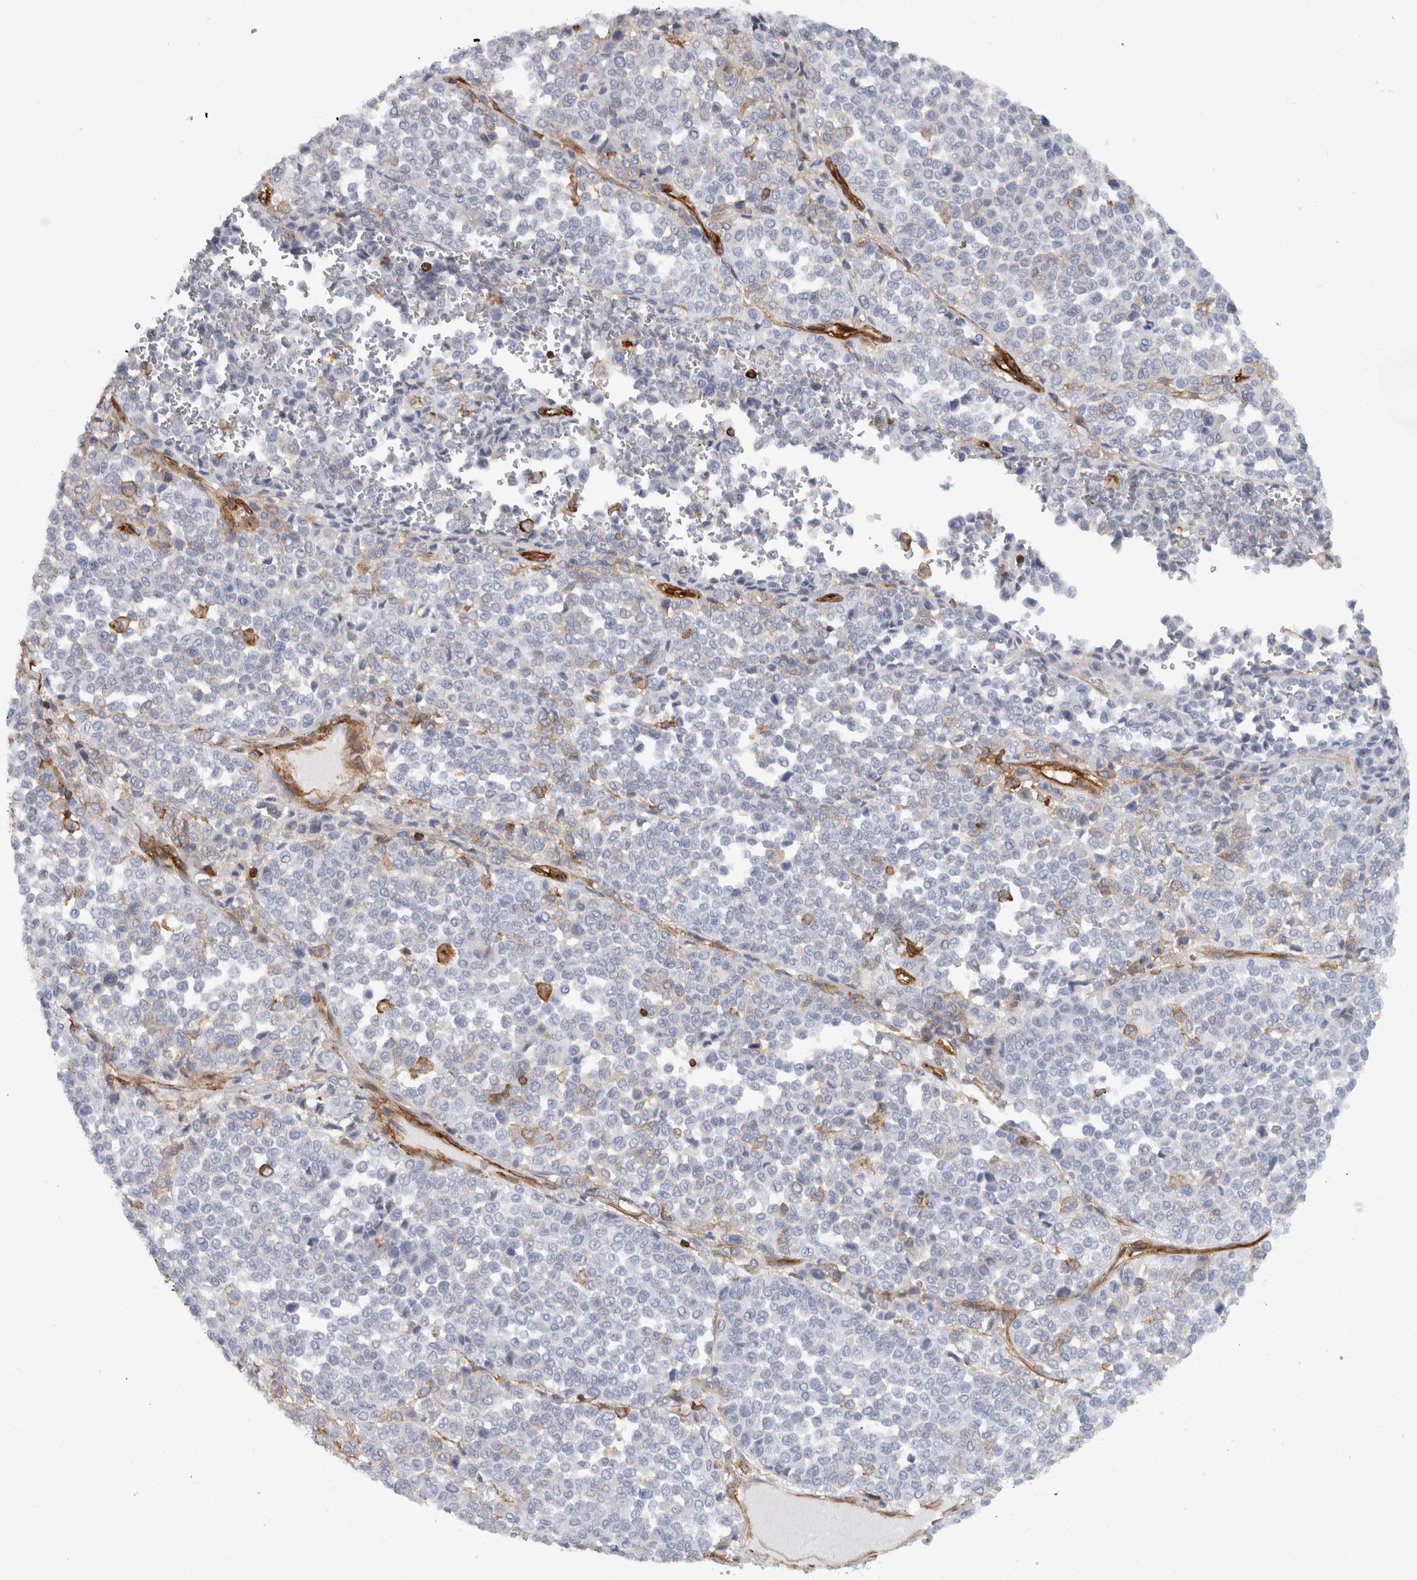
{"staining": {"intensity": "negative", "quantity": "none", "location": "none"}, "tissue": "melanoma", "cell_type": "Tumor cells", "image_type": "cancer", "snomed": [{"axis": "morphology", "description": "Malignant melanoma, Metastatic site"}, {"axis": "topography", "description": "Pancreas"}], "caption": "Immunohistochemistry histopathology image of neoplastic tissue: malignant melanoma (metastatic site) stained with DAB demonstrates no significant protein staining in tumor cells.", "gene": "AHNAK", "patient": {"sex": "female", "age": 30}}